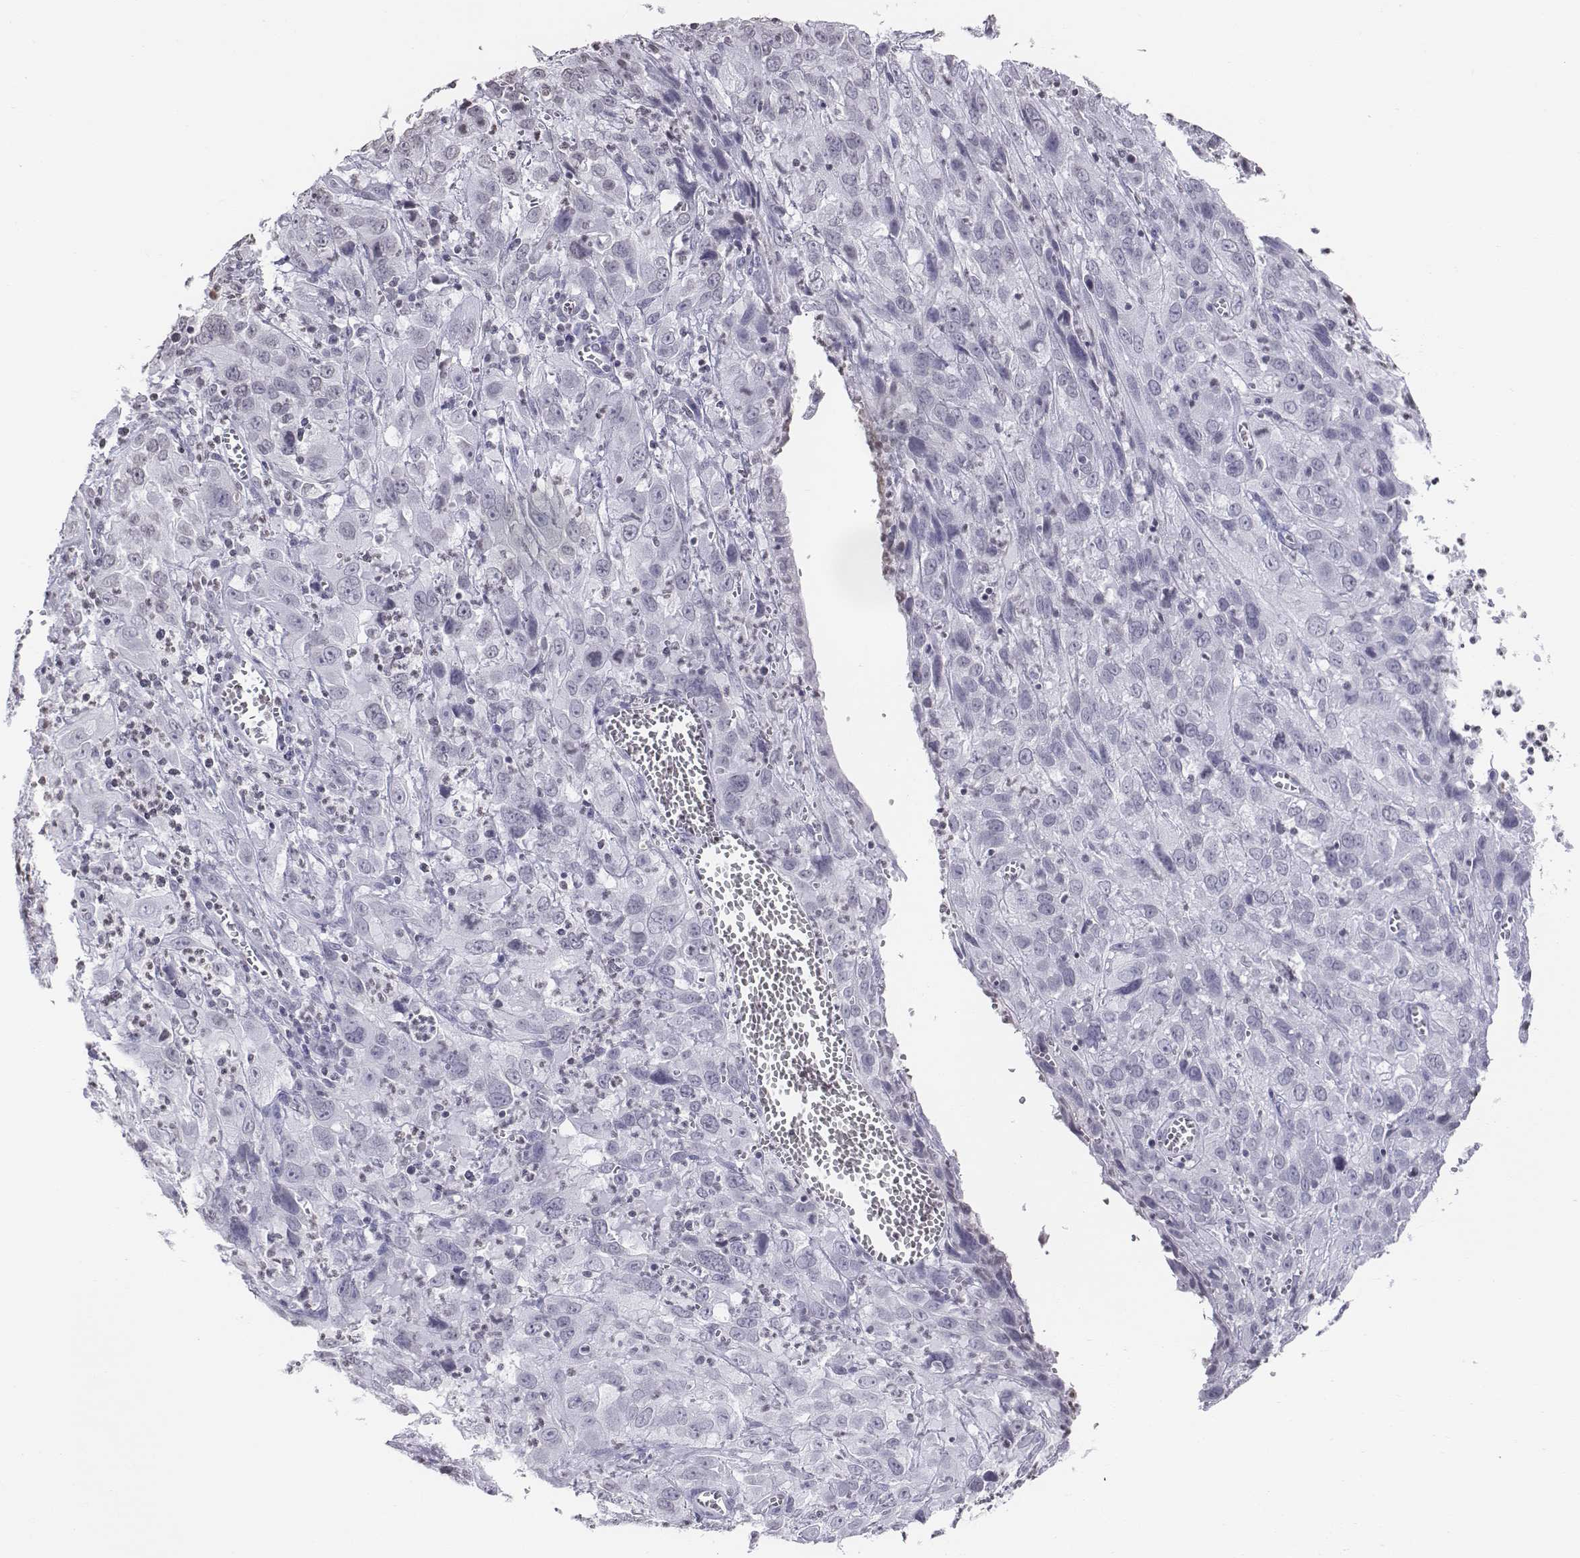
{"staining": {"intensity": "negative", "quantity": "none", "location": "none"}, "tissue": "cervical cancer", "cell_type": "Tumor cells", "image_type": "cancer", "snomed": [{"axis": "morphology", "description": "Squamous cell carcinoma, NOS"}, {"axis": "topography", "description": "Cervix"}], "caption": "High magnification brightfield microscopy of cervical cancer (squamous cell carcinoma) stained with DAB (brown) and counterstained with hematoxylin (blue): tumor cells show no significant staining. The staining was performed using DAB to visualize the protein expression in brown, while the nuclei were stained in blue with hematoxylin (Magnification: 20x).", "gene": "BARHL1", "patient": {"sex": "female", "age": 32}}